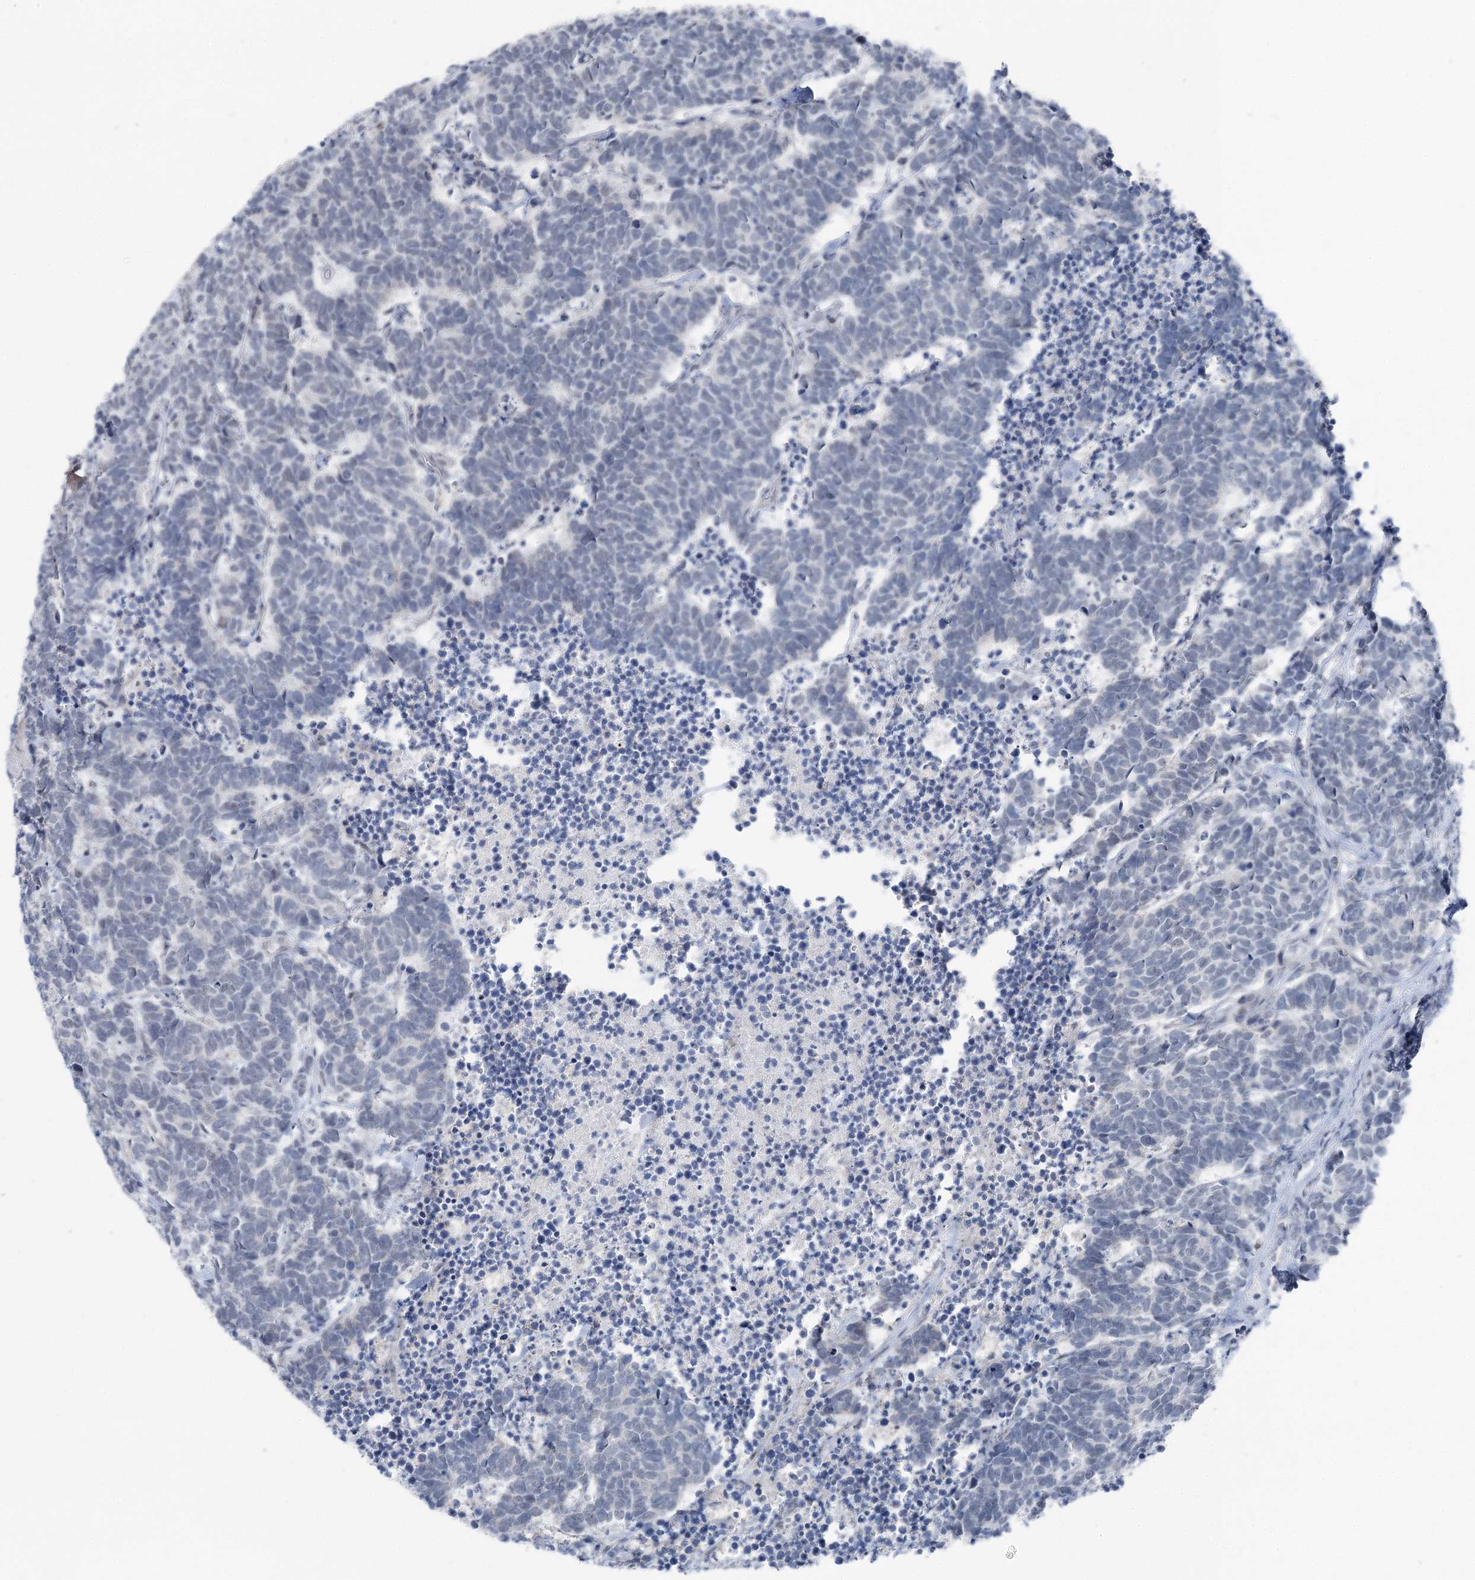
{"staining": {"intensity": "negative", "quantity": "none", "location": "none"}, "tissue": "carcinoid", "cell_type": "Tumor cells", "image_type": "cancer", "snomed": [{"axis": "morphology", "description": "Carcinoma, NOS"}, {"axis": "morphology", "description": "Carcinoid, malignant, NOS"}, {"axis": "topography", "description": "Urinary bladder"}], "caption": "Carcinoid was stained to show a protein in brown. There is no significant expression in tumor cells.", "gene": "STEEP1", "patient": {"sex": "male", "age": 57}}